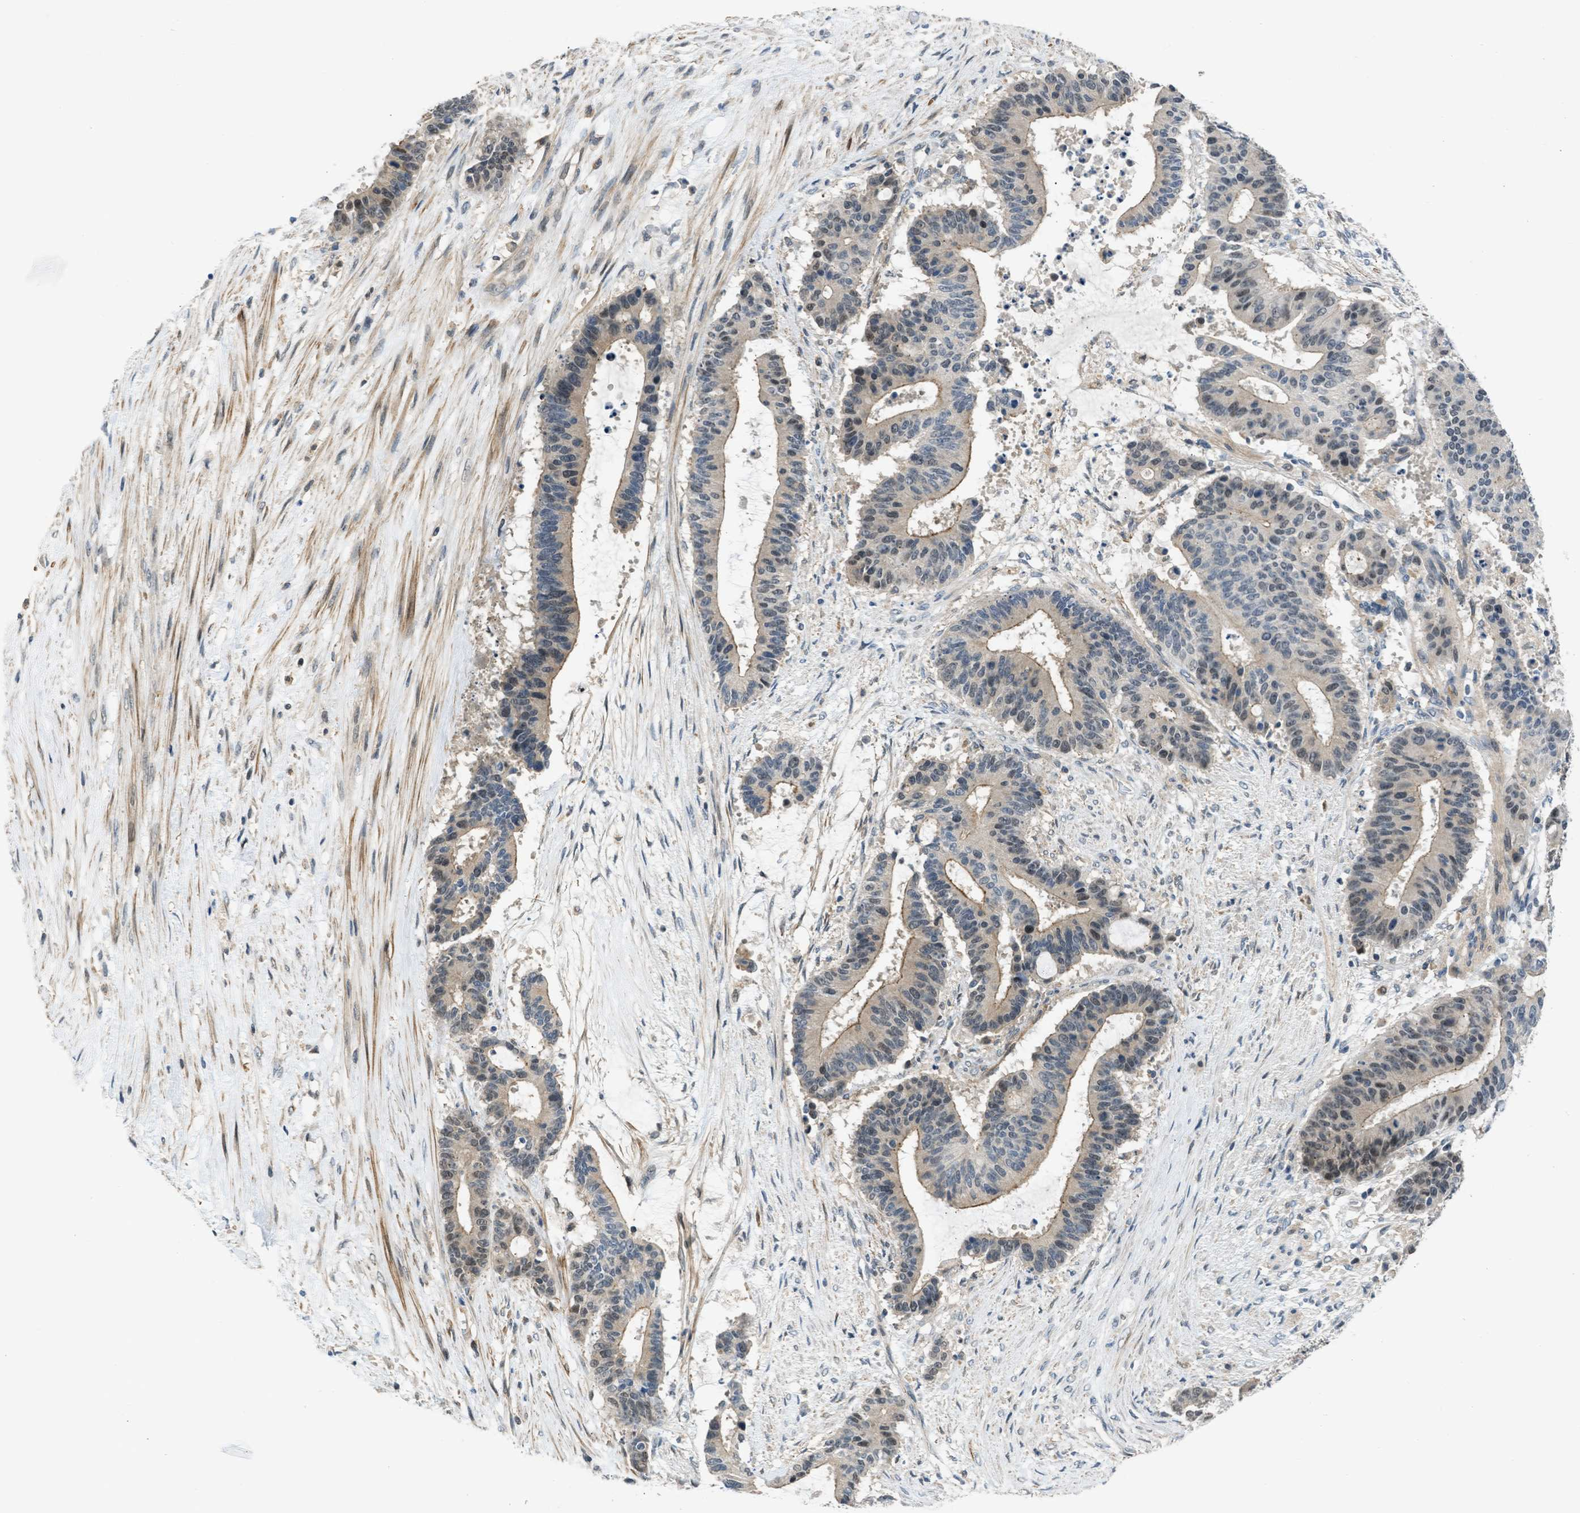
{"staining": {"intensity": "weak", "quantity": "25%-75%", "location": "cytoplasmic/membranous,nuclear"}, "tissue": "liver cancer", "cell_type": "Tumor cells", "image_type": "cancer", "snomed": [{"axis": "morphology", "description": "Cholangiocarcinoma"}, {"axis": "topography", "description": "Liver"}], "caption": "A histopathology image of human liver cancer stained for a protein shows weak cytoplasmic/membranous and nuclear brown staining in tumor cells.", "gene": "TTBK2", "patient": {"sex": "female", "age": 73}}